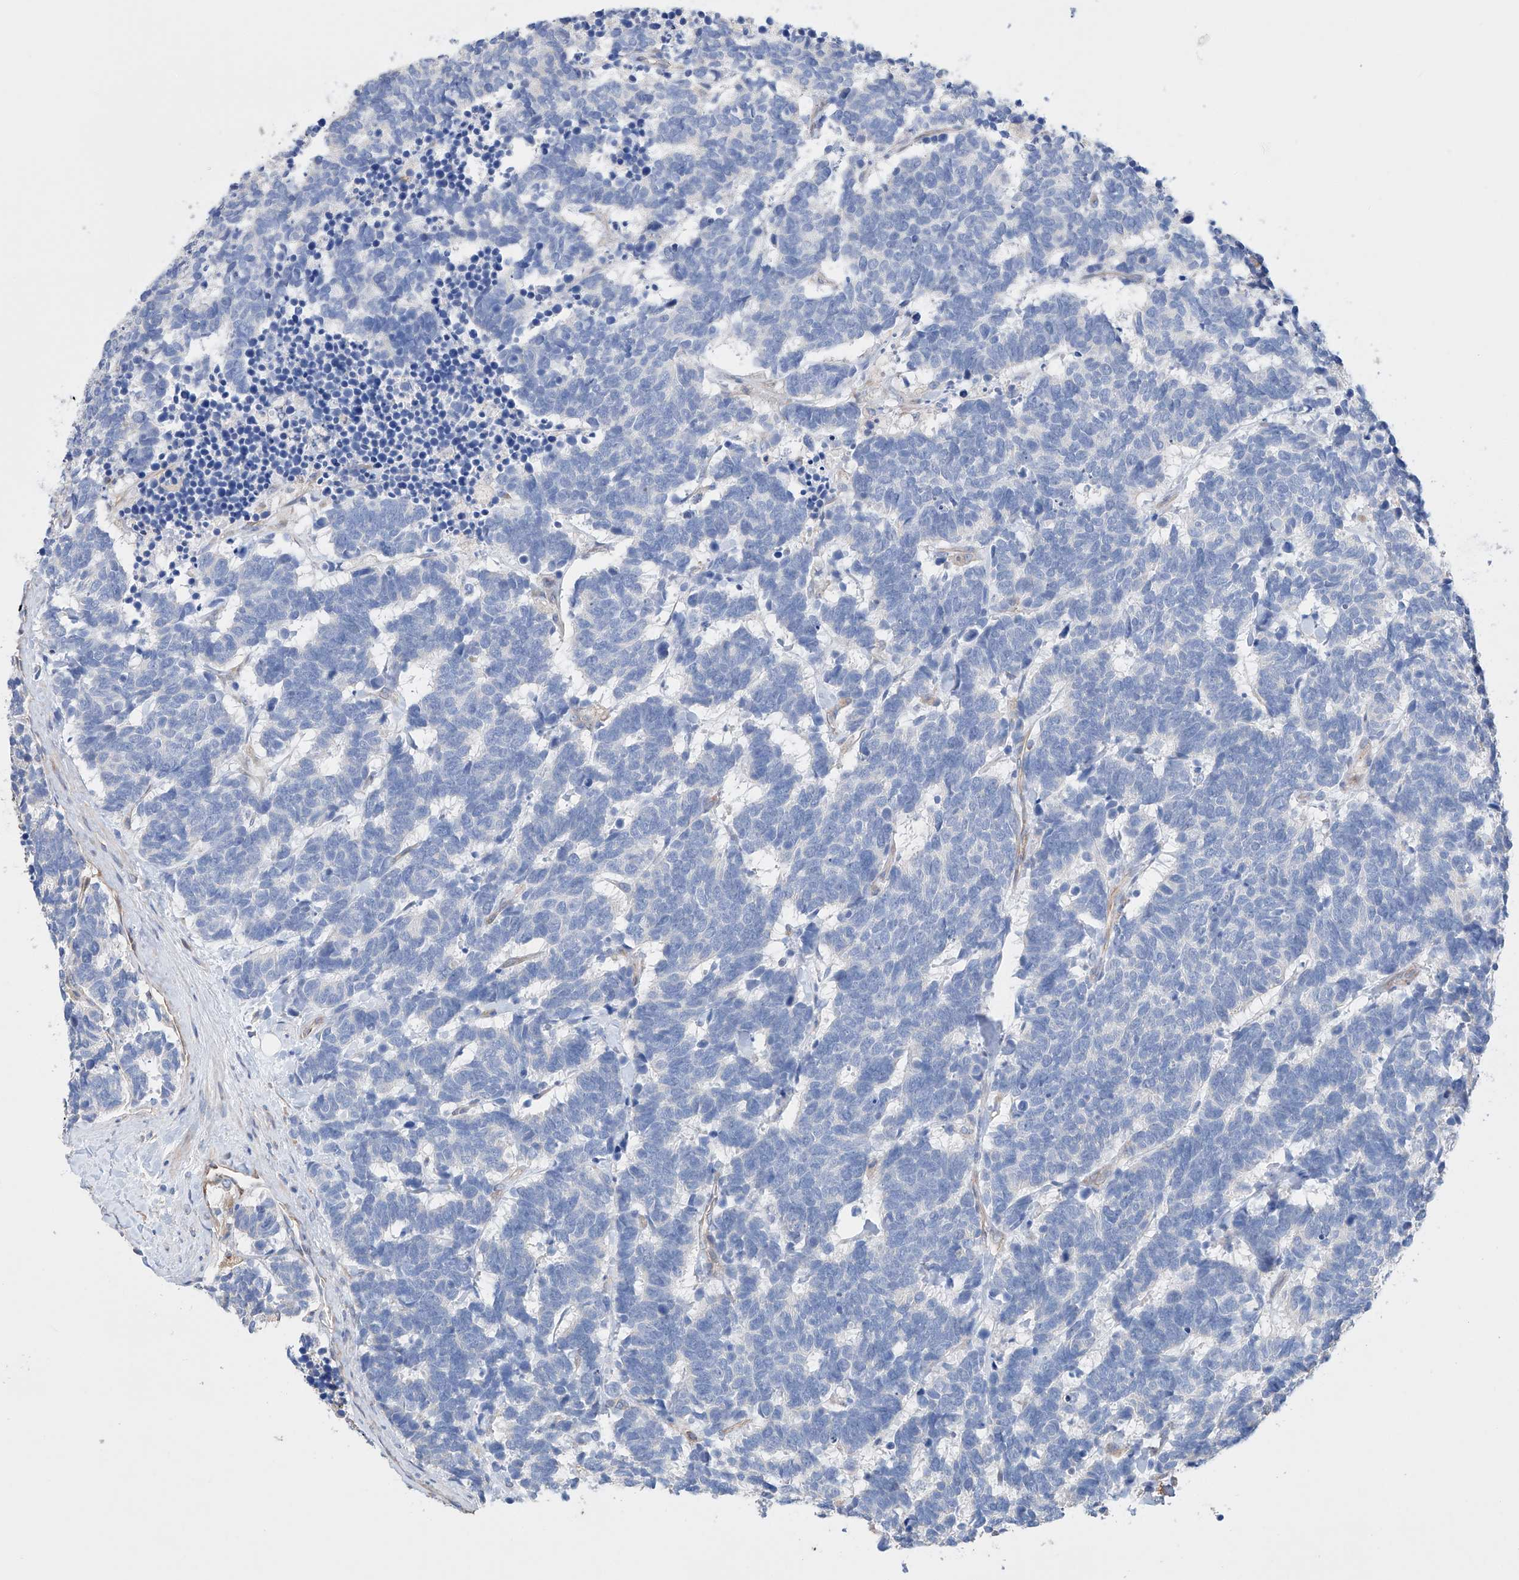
{"staining": {"intensity": "negative", "quantity": "none", "location": "none"}, "tissue": "carcinoid", "cell_type": "Tumor cells", "image_type": "cancer", "snomed": [{"axis": "morphology", "description": "Carcinoma, NOS"}, {"axis": "morphology", "description": "Carcinoid, malignant, NOS"}, {"axis": "topography", "description": "Urinary bladder"}], "caption": "The micrograph reveals no significant staining in tumor cells of carcinoid (malignant). Brightfield microscopy of IHC stained with DAB (brown) and hematoxylin (blue), captured at high magnification.", "gene": "AFG1L", "patient": {"sex": "male", "age": 57}}